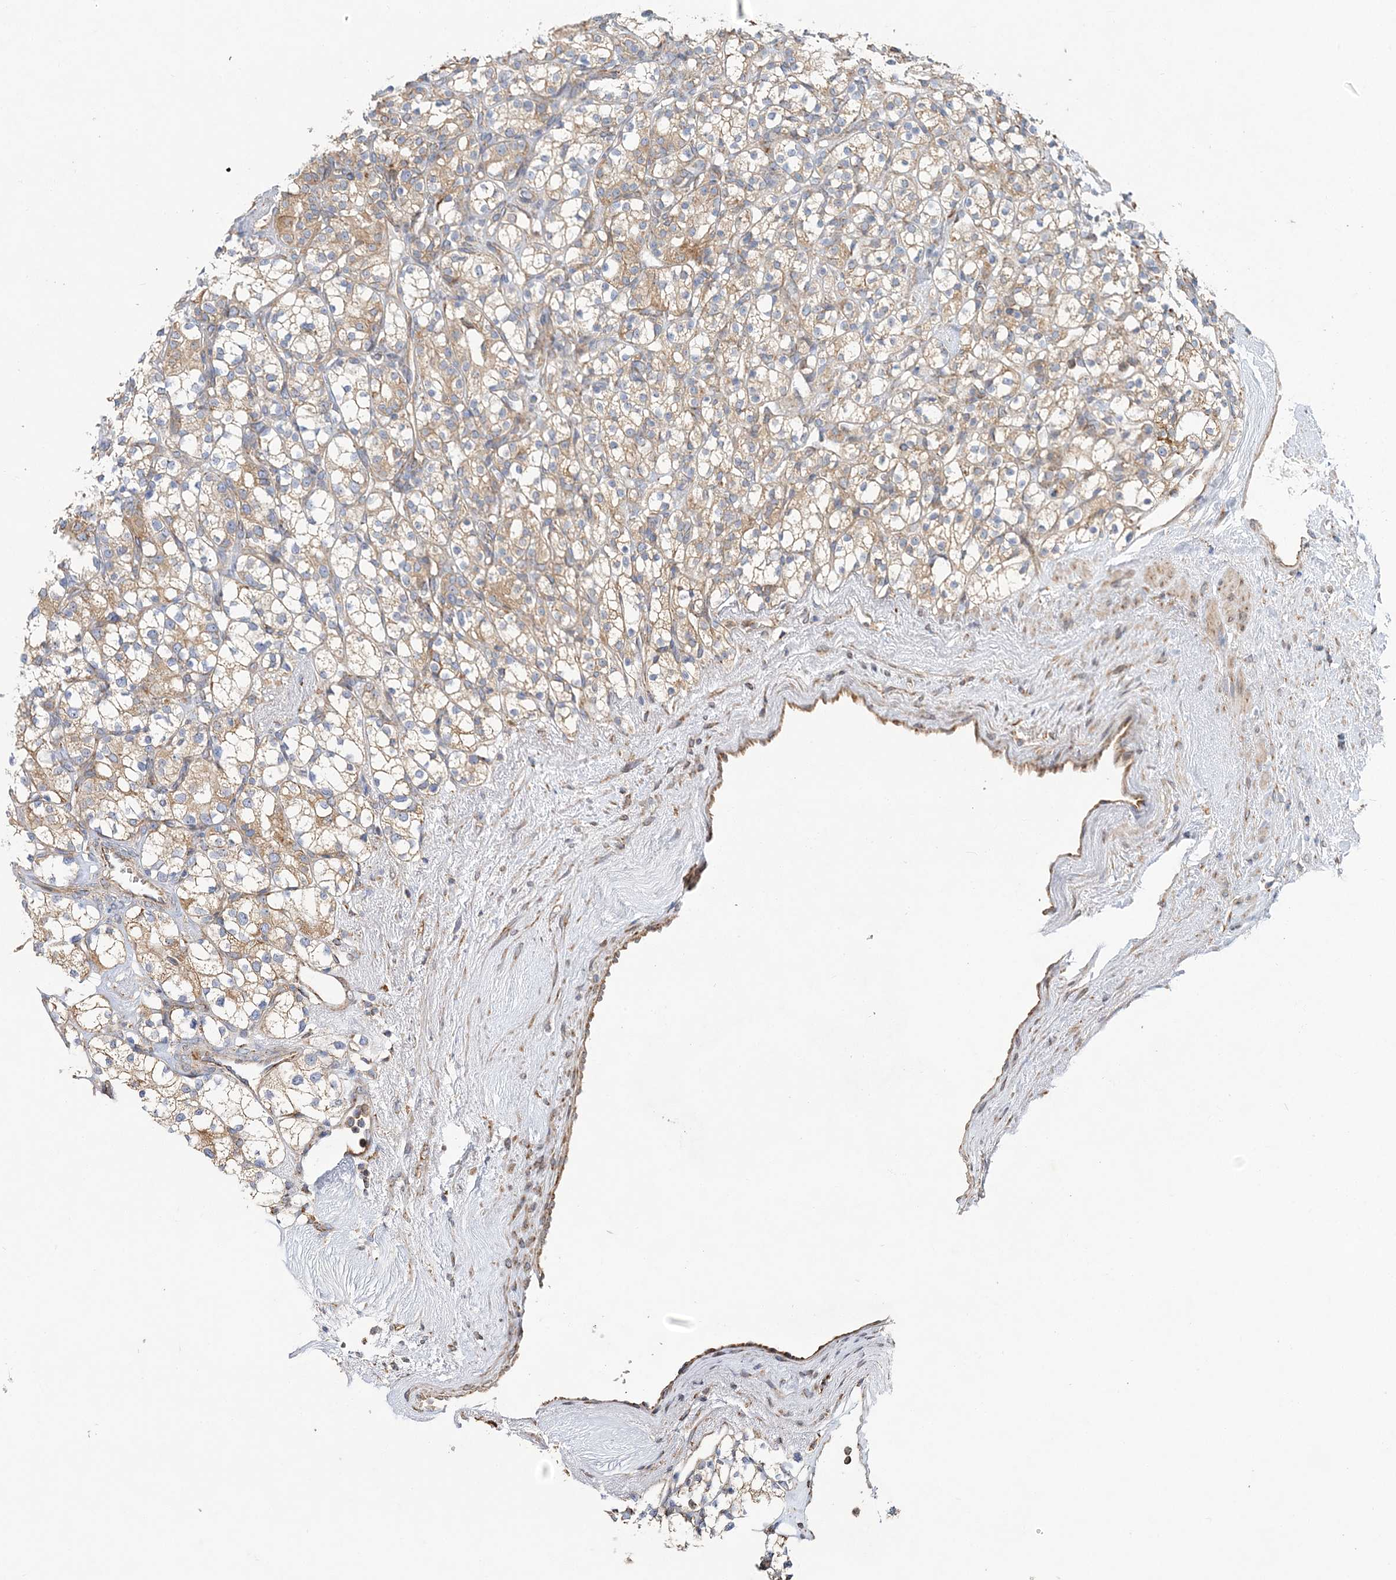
{"staining": {"intensity": "weak", "quantity": ">75%", "location": "cytoplasmic/membranous"}, "tissue": "renal cancer", "cell_type": "Tumor cells", "image_type": "cancer", "snomed": [{"axis": "morphology", "description": "Adenocarcinoma, NOS"}, {"axis": "topography", "description": "Kidney"}], "caption": "A histopathology image of renal cancer stained for a protein displays weak cytoplasmic/membranous brown staining in tumor cells.", "gene": "ZFYVE16", "patient": {"sex": "male", "age": 77}}